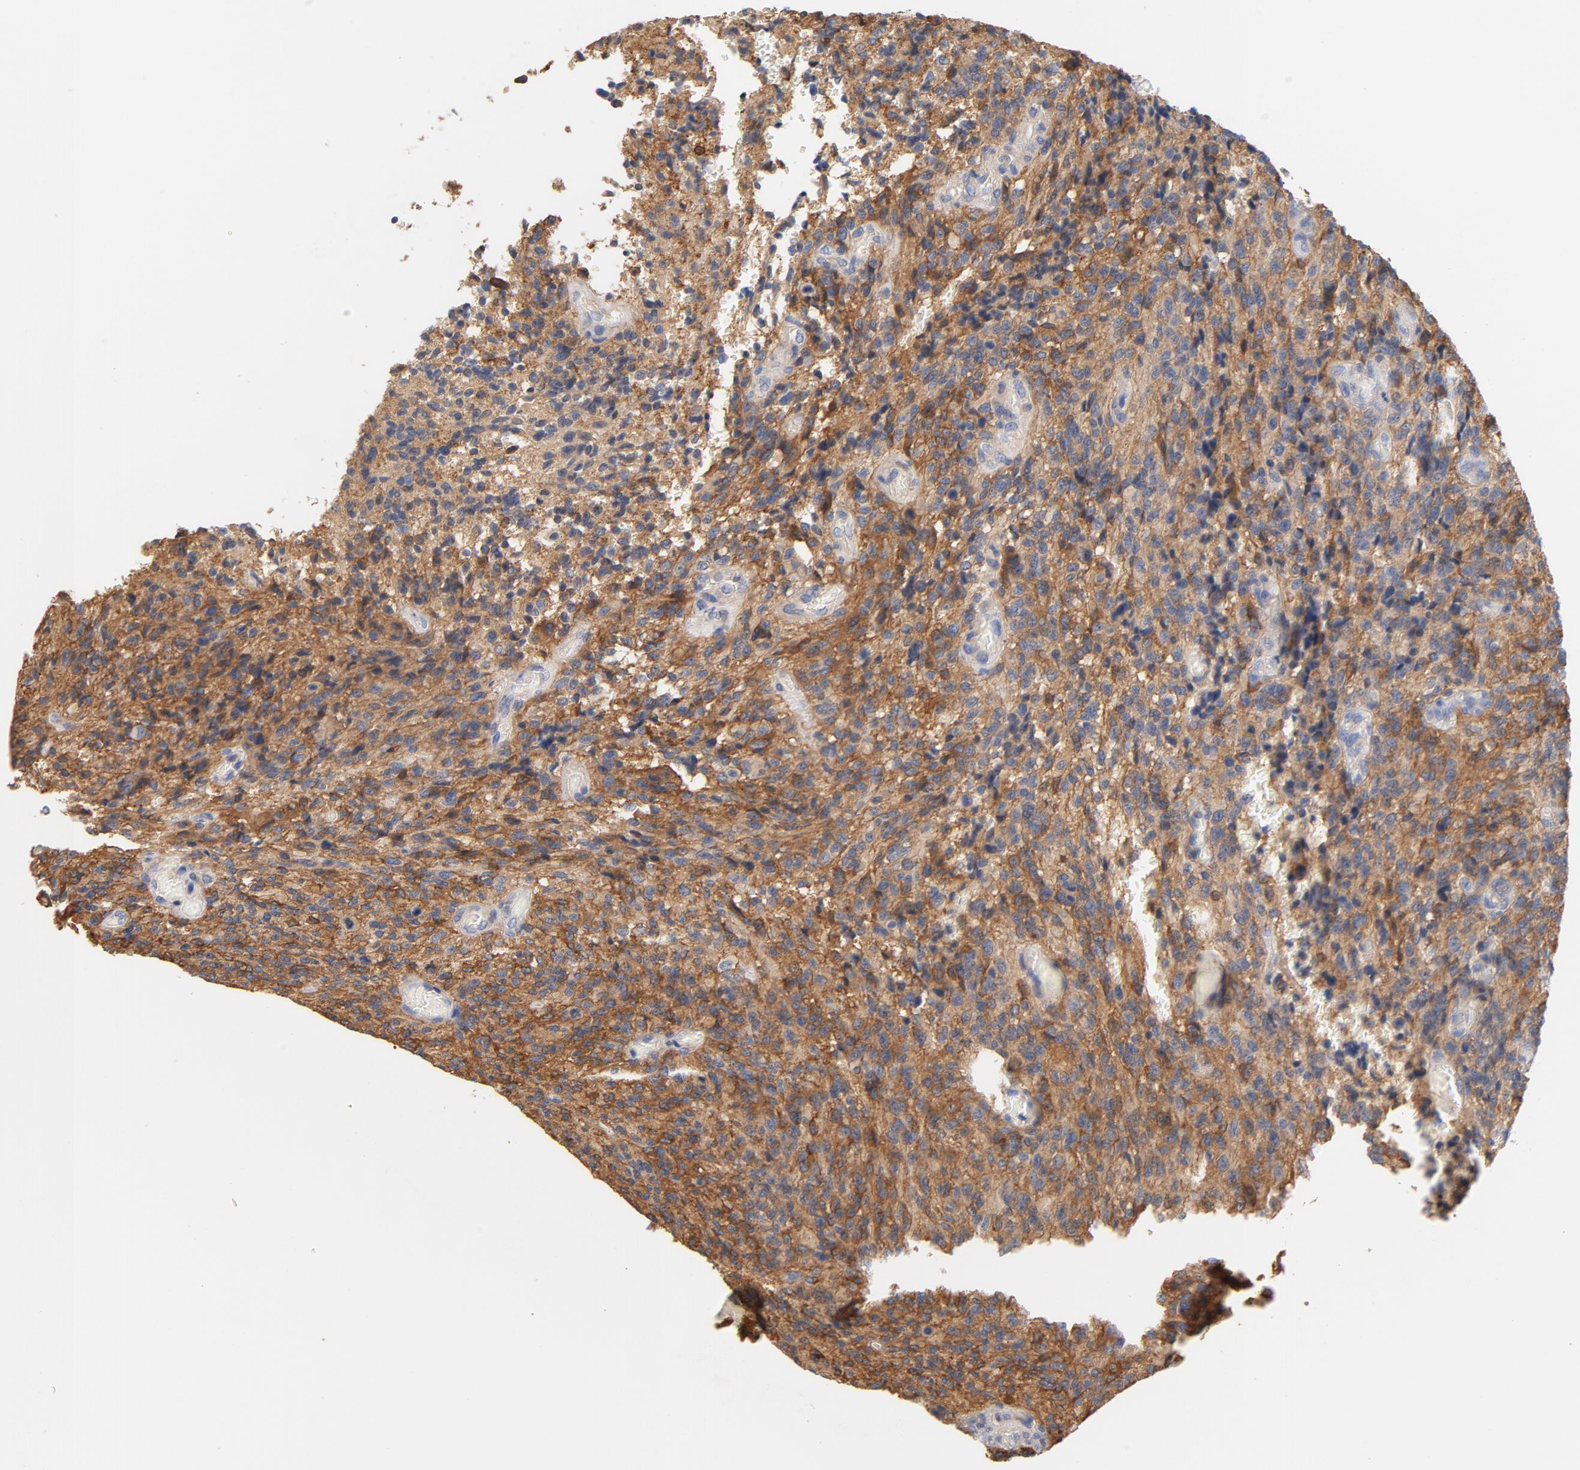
{"staining": {"intensity": "moderate", "quantity": ">75%", "location": "cytoplasmic/membranous"}, "tissue": "glioma", "cell_type": "Tumor cells", "image_type": "cancer", "snomed": [{"axis": "morphology", "description": "Normal tissue, NOS"}, {"axis": "morphology", "description": "Glioma, malignant, High grade"}, {"axis": "topography", "description": "Cerebral cortex"}], "caption": "Glioma was stained to show a protein in brown. There is medium levels of moderate cytoplasmic/membranous positivity in about >75% of tumor cells. (DAB (3,3'-diaminobenzidine) = brown stain, brightfield microscopy at high magnification).", "gene": "EZR", "patient": {"sex": "male", "age": 56}}